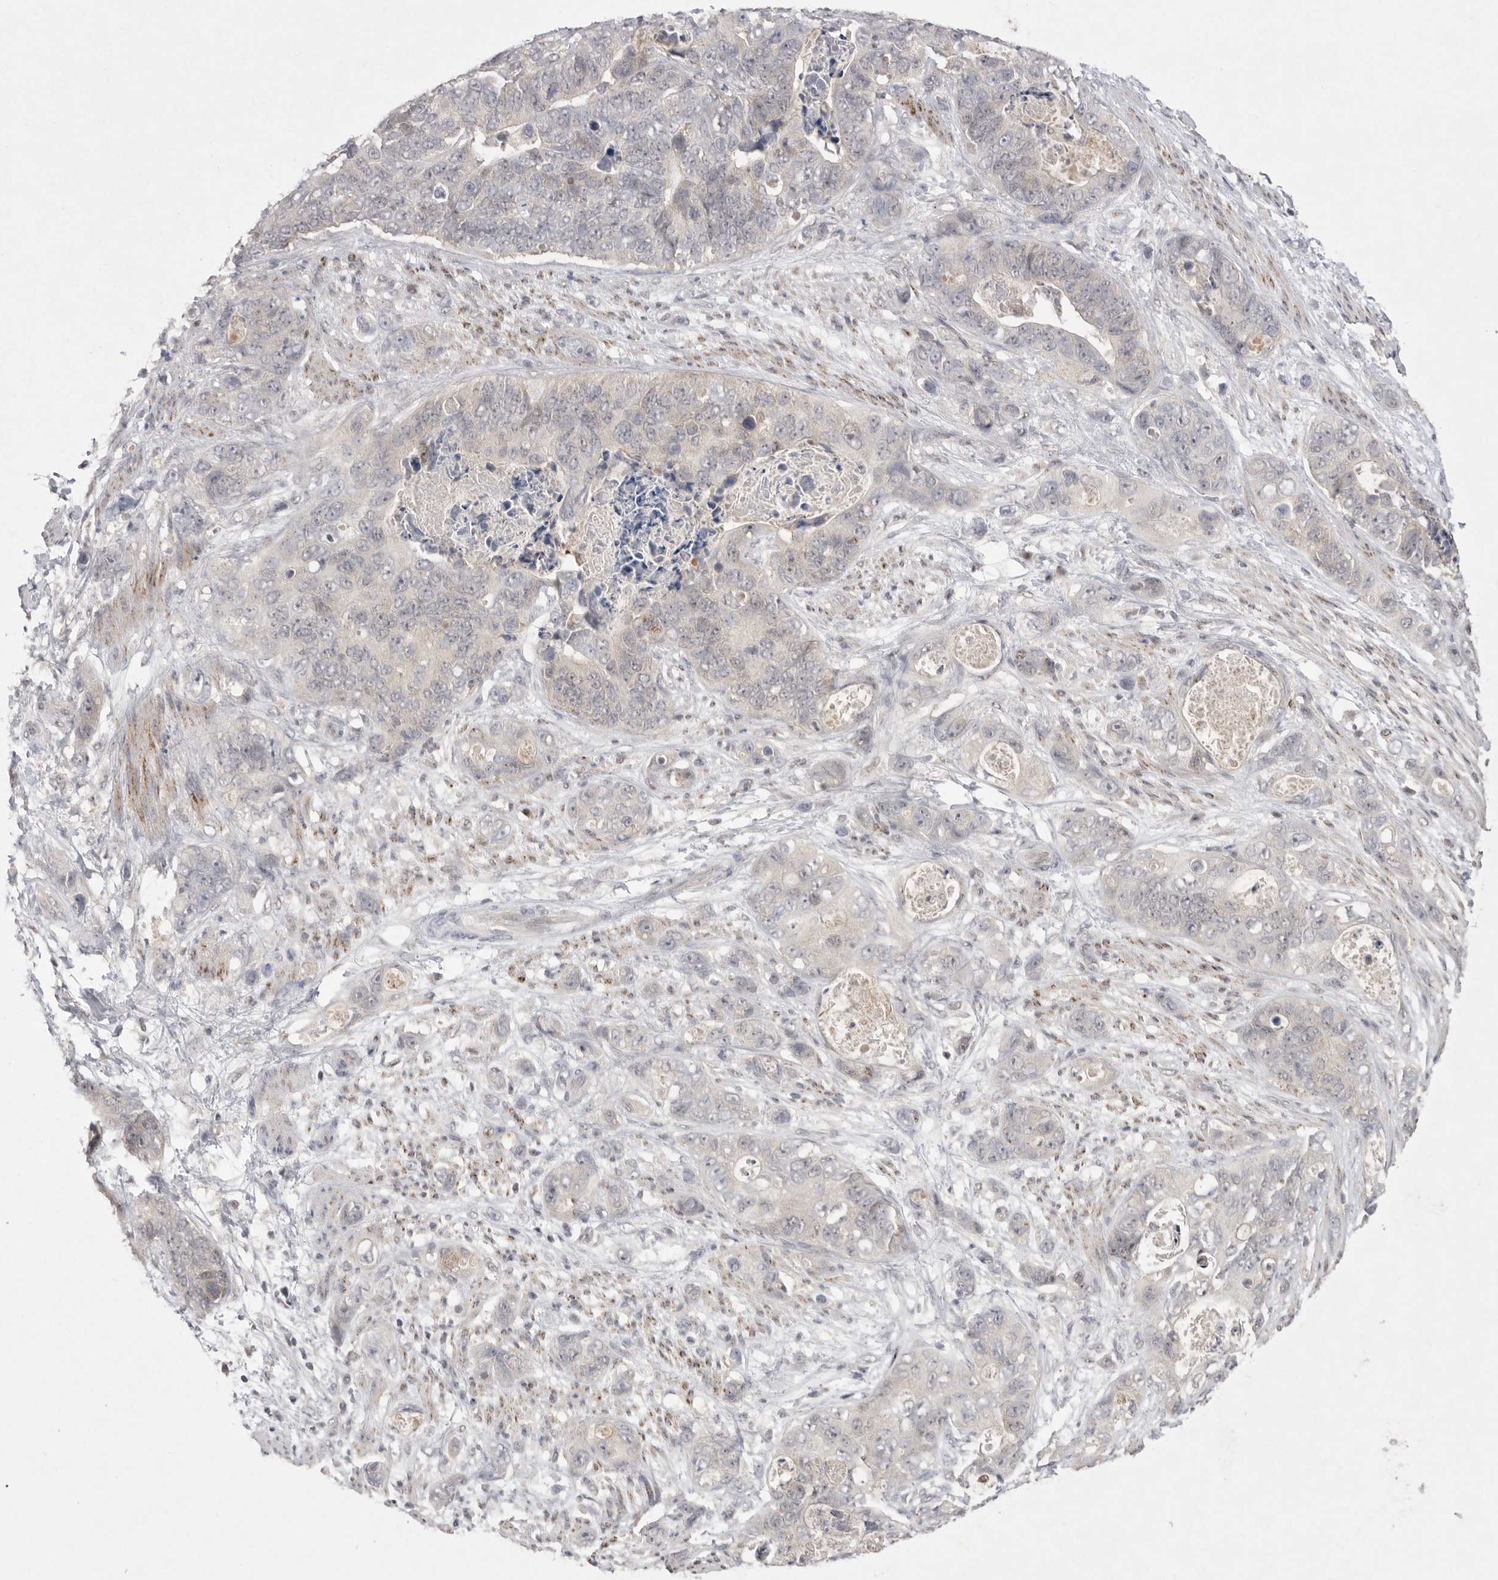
{"staining": {"intensity": "negative", "quantity": "none", "location": "none"}, "tissue": "stomach cancer", "cell_type": "Tumor cells", "image_type": "cancer", "snomed": [{"axis": "morphology", "description": "Normal tissue, NOS"}, {"axis": "morphology", "description": "Adenocarcinoma, NOS"}, {"axis": "topography", "description": "Stomach"}], "caption": "IHC image of neoplastic tissue: stomach adenocarcinoma stained with DAB demonstrates no significant protein staining in tumor cells.", "gene": "HUS1", "patient": {"sex": "female", "age": 89}}